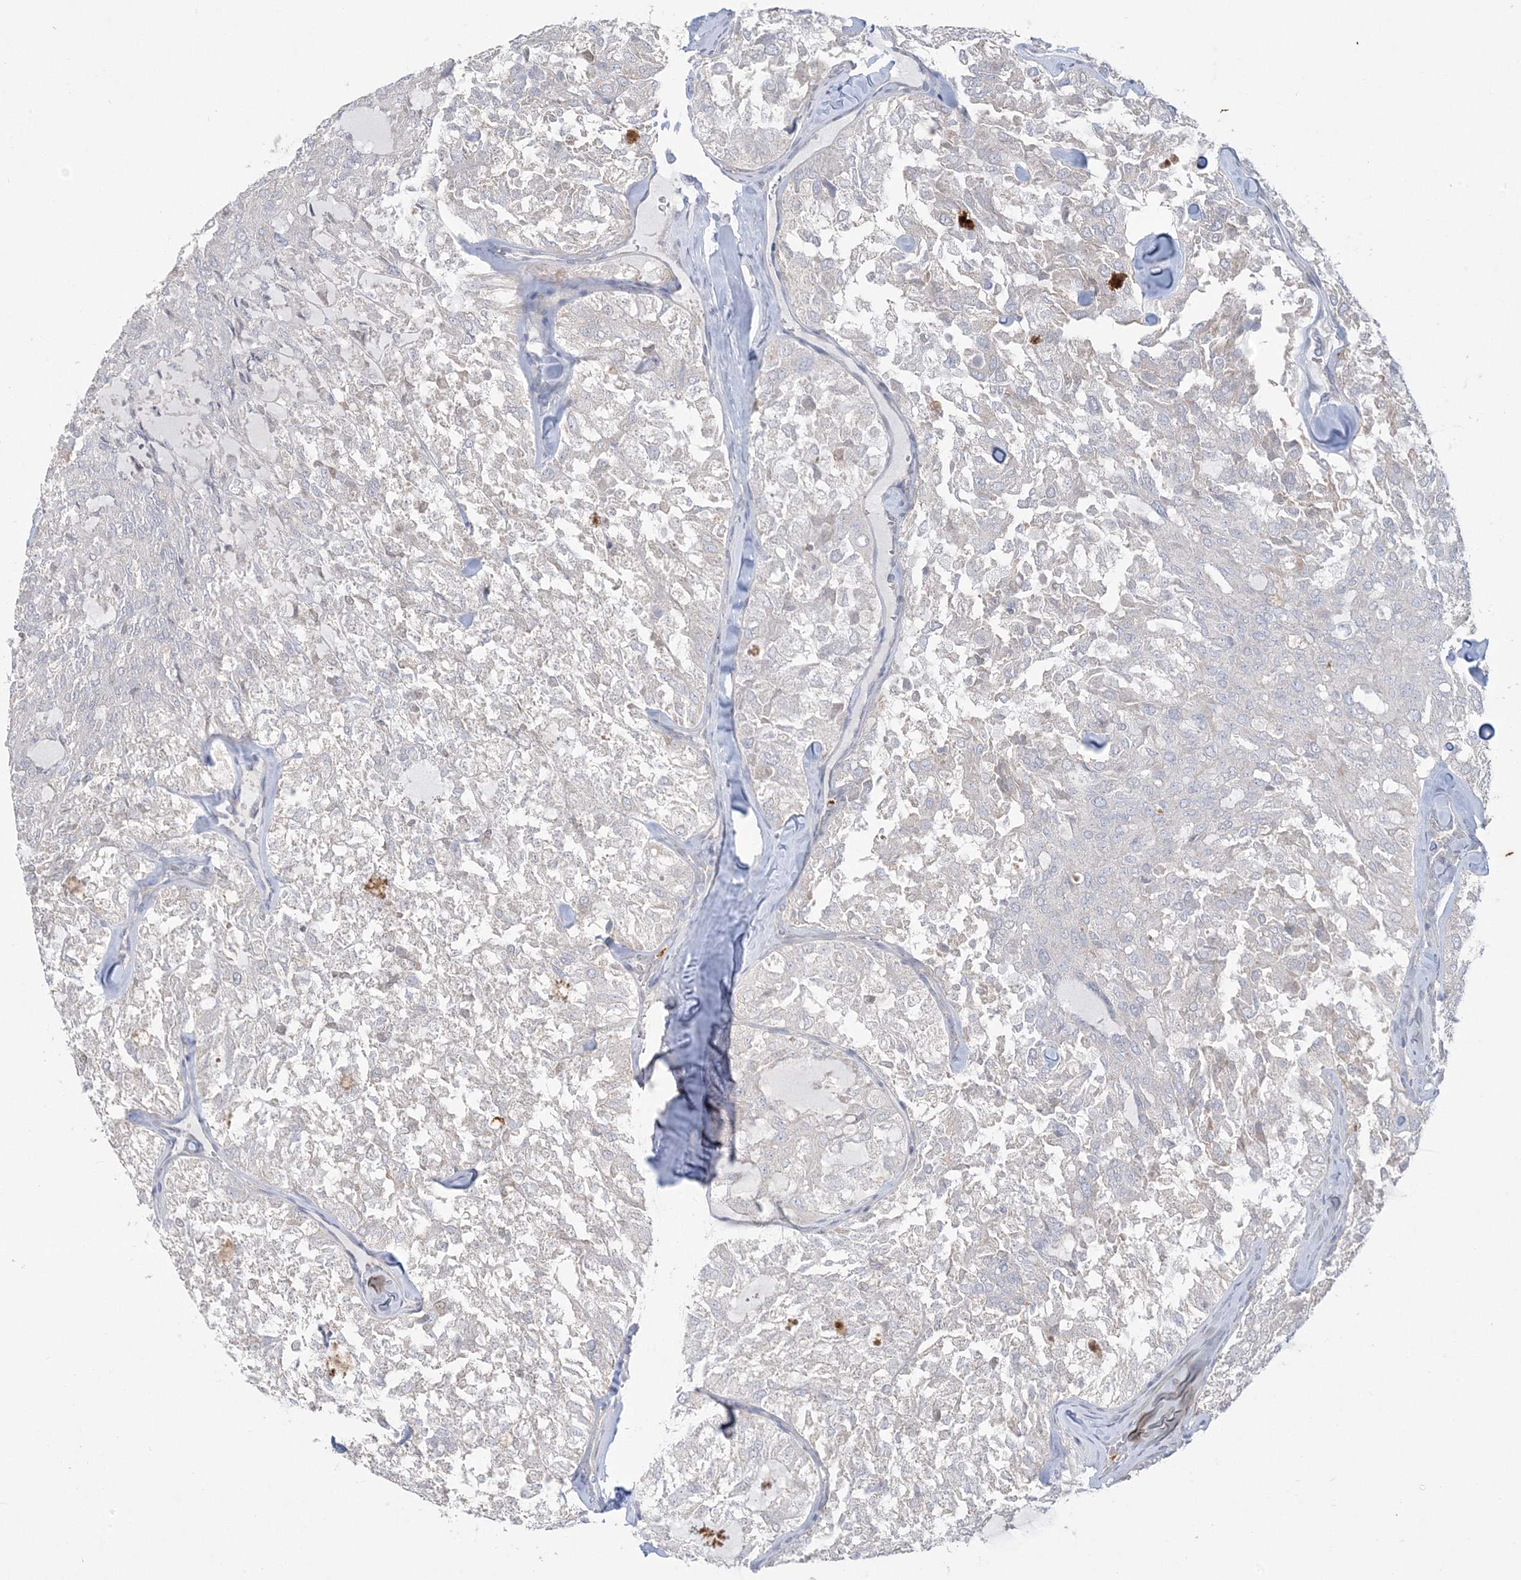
{"staining": {"intensity": "negative", "quantity": "none", "location": "none"}, "tissue": "thyroid cancer", "cell_type": "Tumor cells", "image_type": "cancer", "snomed": [{"axis": "morphology", "description": "Follicular adenoma carcinoma, NOS"}, {"axis": "topography", "description": "Thyroid gland"}], "caption": "High power microscopy micrograph of an IHC image of follicular adenoma carcinoma (thyroid), revealing no significant staining in tumor cells.", "gene": "KIF3A", "patient": {"sex": "male", "age": 75}}